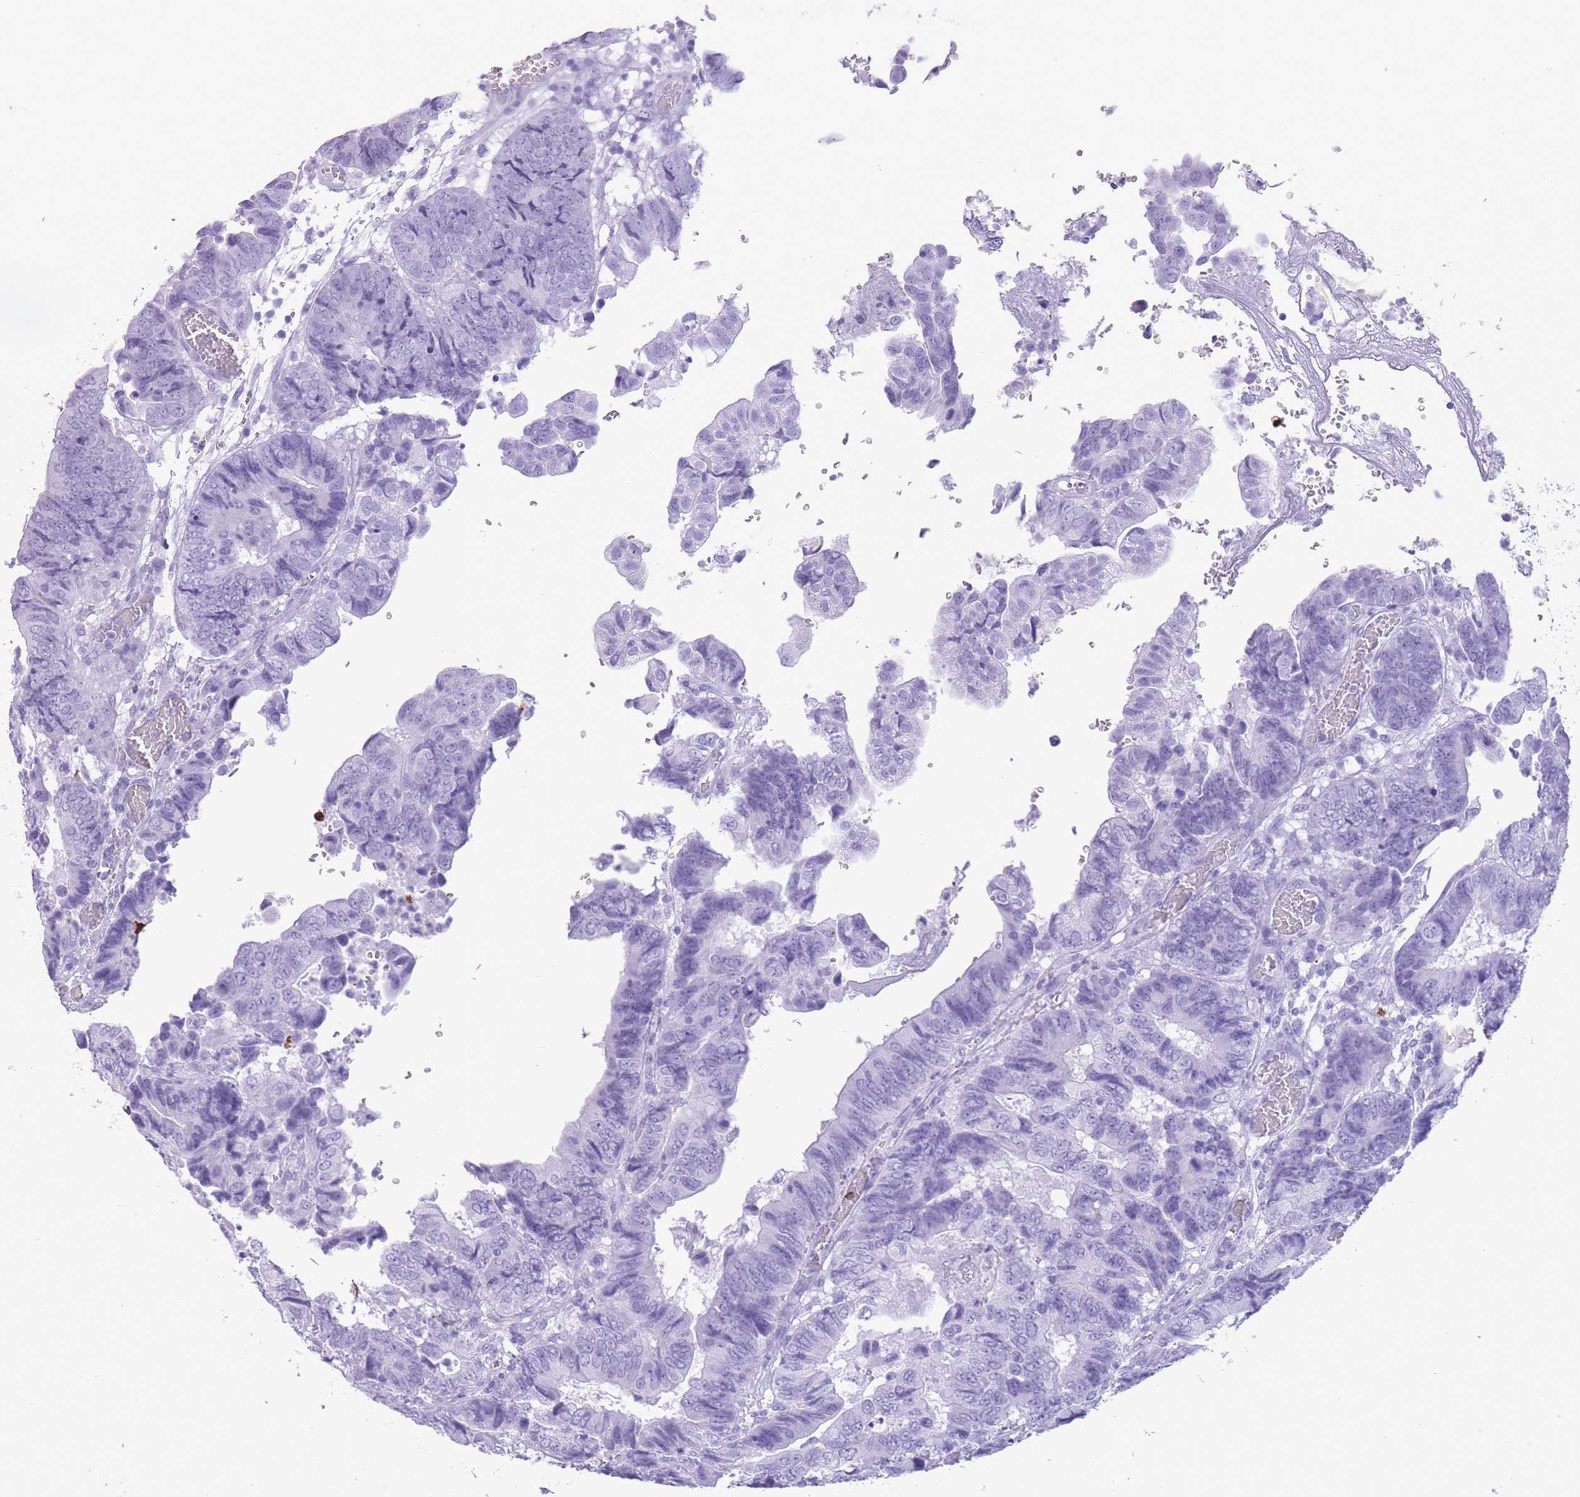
{"staining": {"intensity": "negative", "quantity": "none", "location": "none"}, "tissue": "colorectal cancer", "cell_type": "Tumor cells", "image_type": "cancer", "snomed": [{"axis": "morphology", "description": "Adenocarcinoma, NOS"}, {"axis": "topography", "description": "Colon"}], "caption": "The histopathology image reveals no significant positivity in tumor cells of colorectal cancer (adenocarcinoma). Brightfield microscopy of IHC stained with DAB (brown) and hematoxylin (blue), captured at high magnification.", "gene": "OR4F21", "patient": {"sex": "male", "age": 85}}